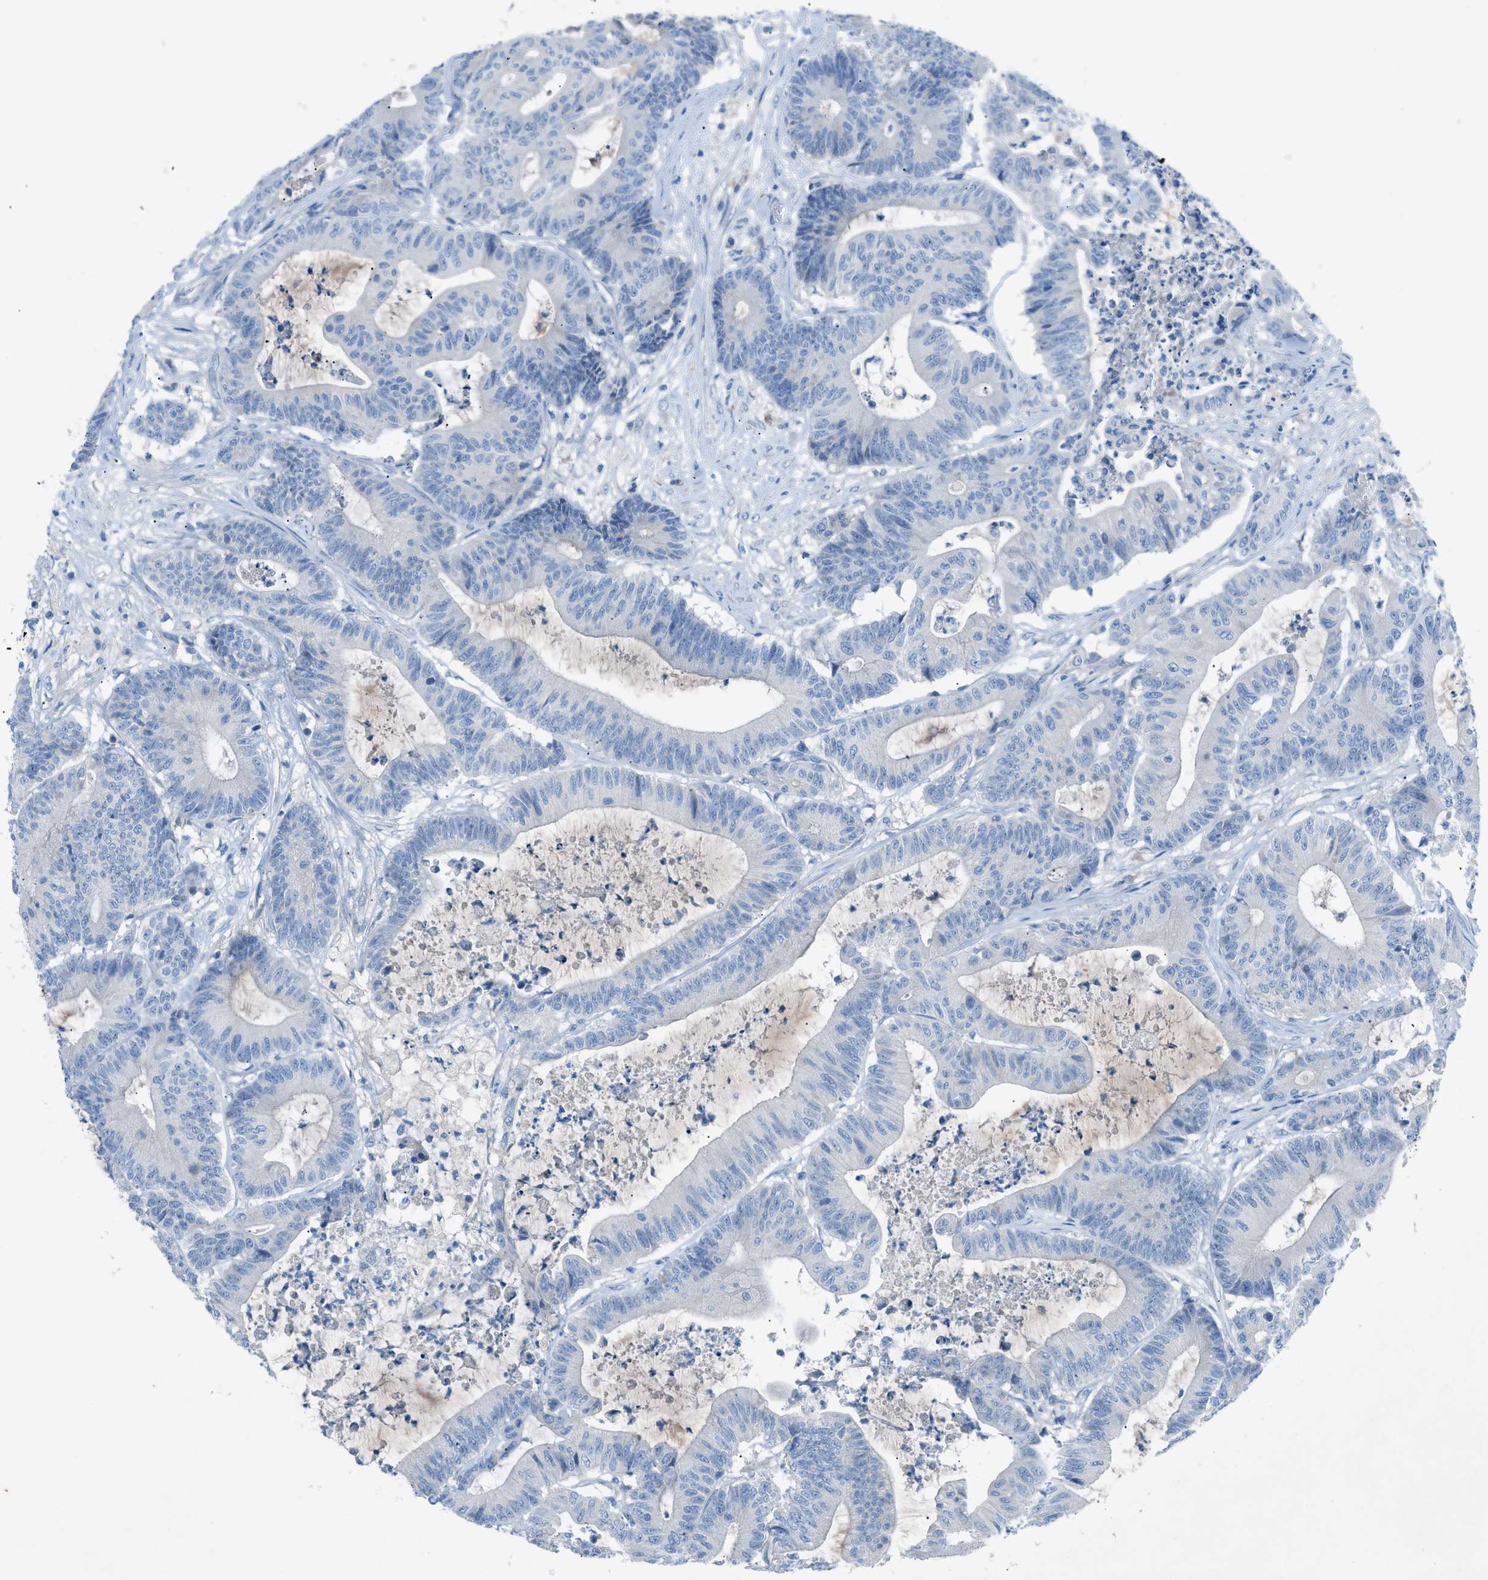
{"staining": {"intensity": "negative", "quantity": "none", "location": "none"}, "tissue": "colorectal cancer", "cell_type": "Tumor cells", "image_type": "cancer", "snomed": [{"axis": "morphology", "description": "Adenocarcinoma, NOS"}, {"axis": "topography", "description": "Colon"}], "caption": "Tumor cells are negative for brown protein staining in colorectal cancer. Brightfield microscopy of immunohistochemistry stained with DAB (3,3'-diaminobenzidine) (brown) and hematoxylin (blue), captured at high magnification.", "gene": "C5AR2", "patient": {"sex": "female", "age": 84}}